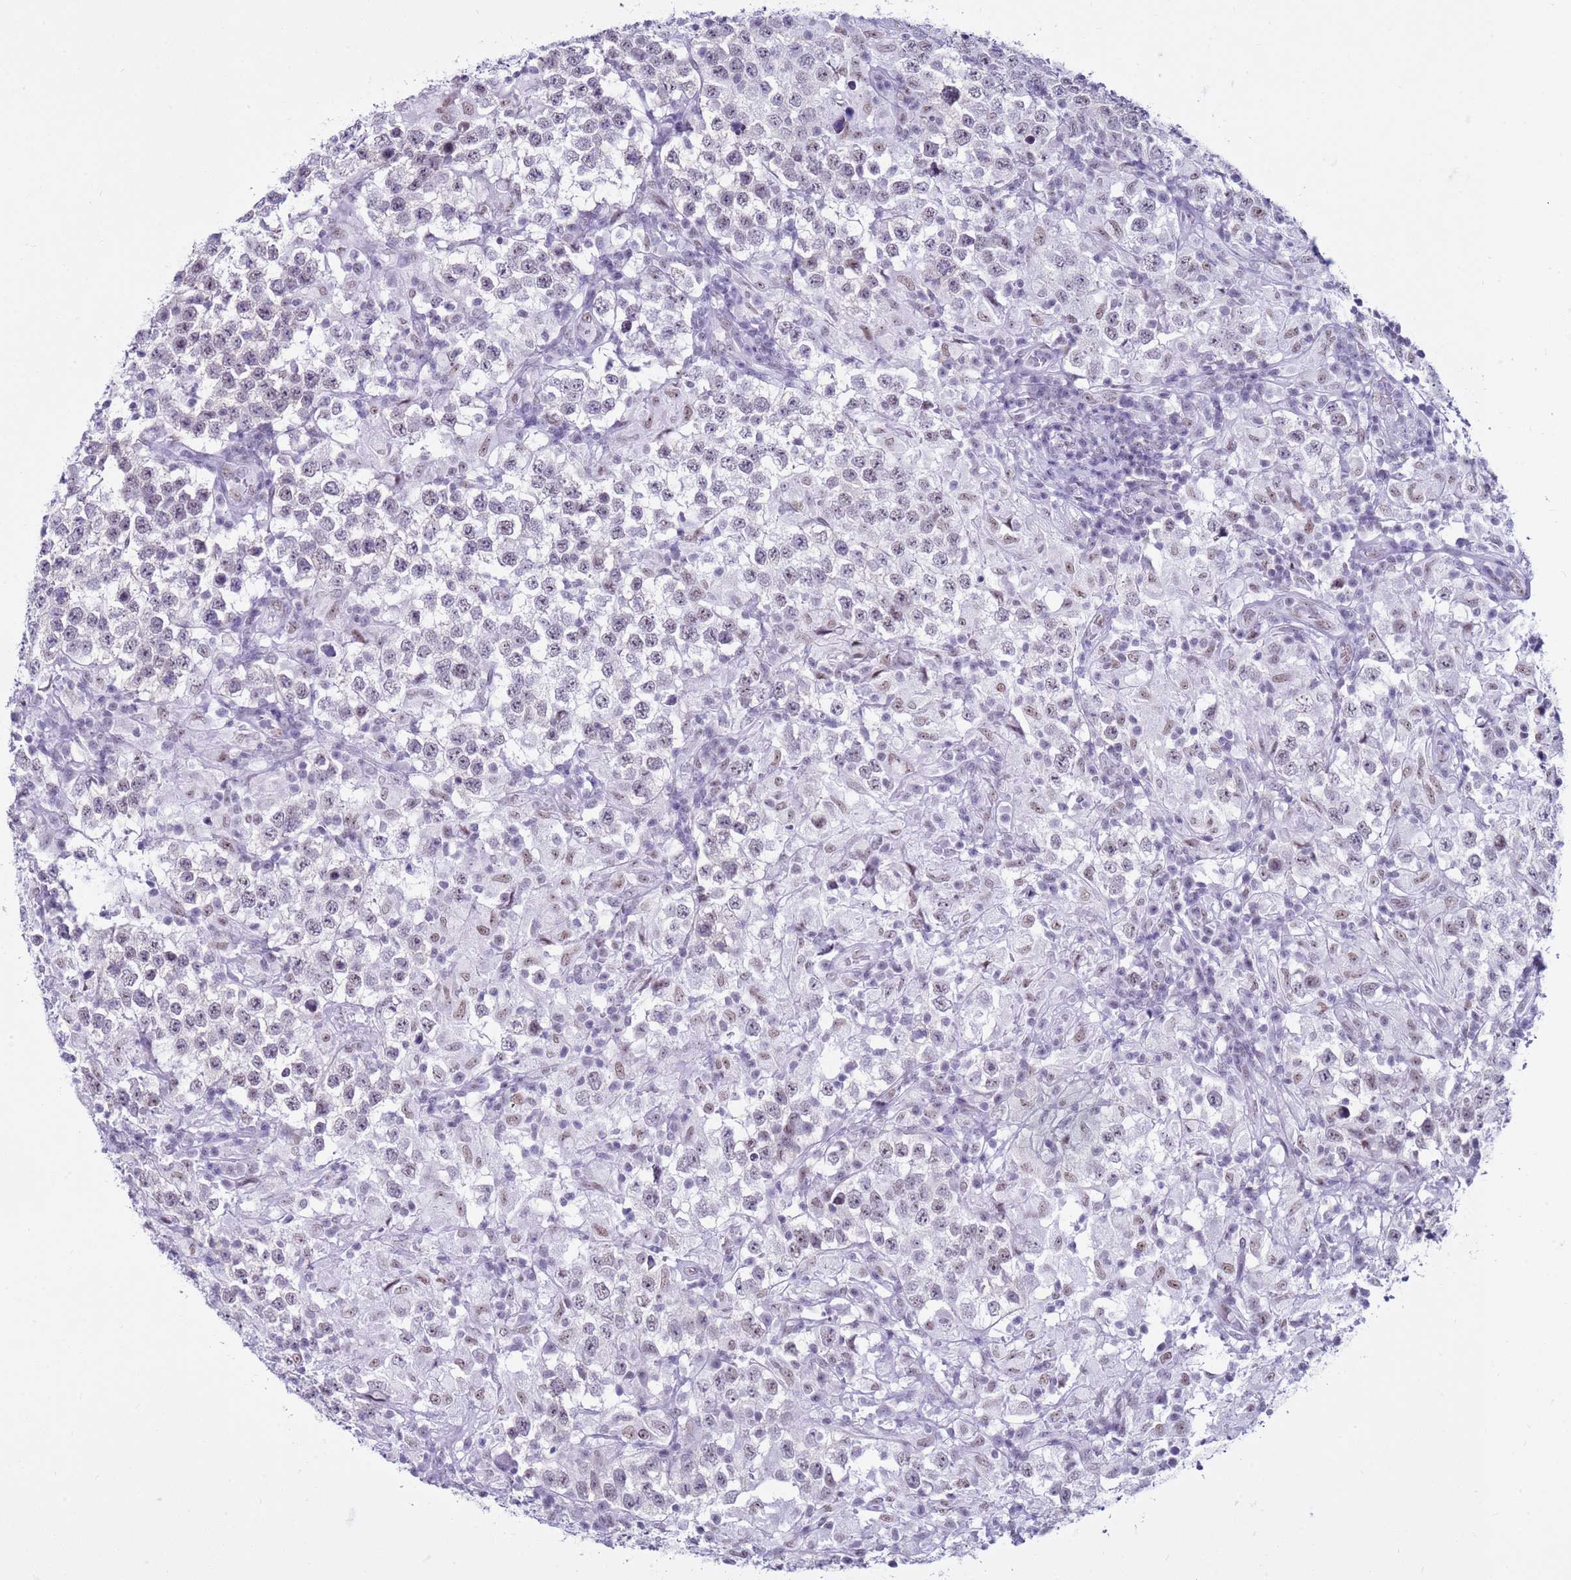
{"staining": {"intensity": "weak", "quantity": "<25%", "location": "nuclear"}, "tissue": "testis cancer", "cell_type": "Tumor cells", "image_type": "cancer", "snomed": [{"axis": "morphology", "description": "Seminoma, NOS"}, {"axis": "morphology", "description": "Carcinoma, Embryonal, NOS"}, {"axis": "topography", "description": "Testis"}], "caption": "This is an immunohistochemistry histopathology image of testis cancer (seminoma). There is no positivity in tumor cells.", "gene": "DHX15", "patient": {"sex": "male", "age": 41}}